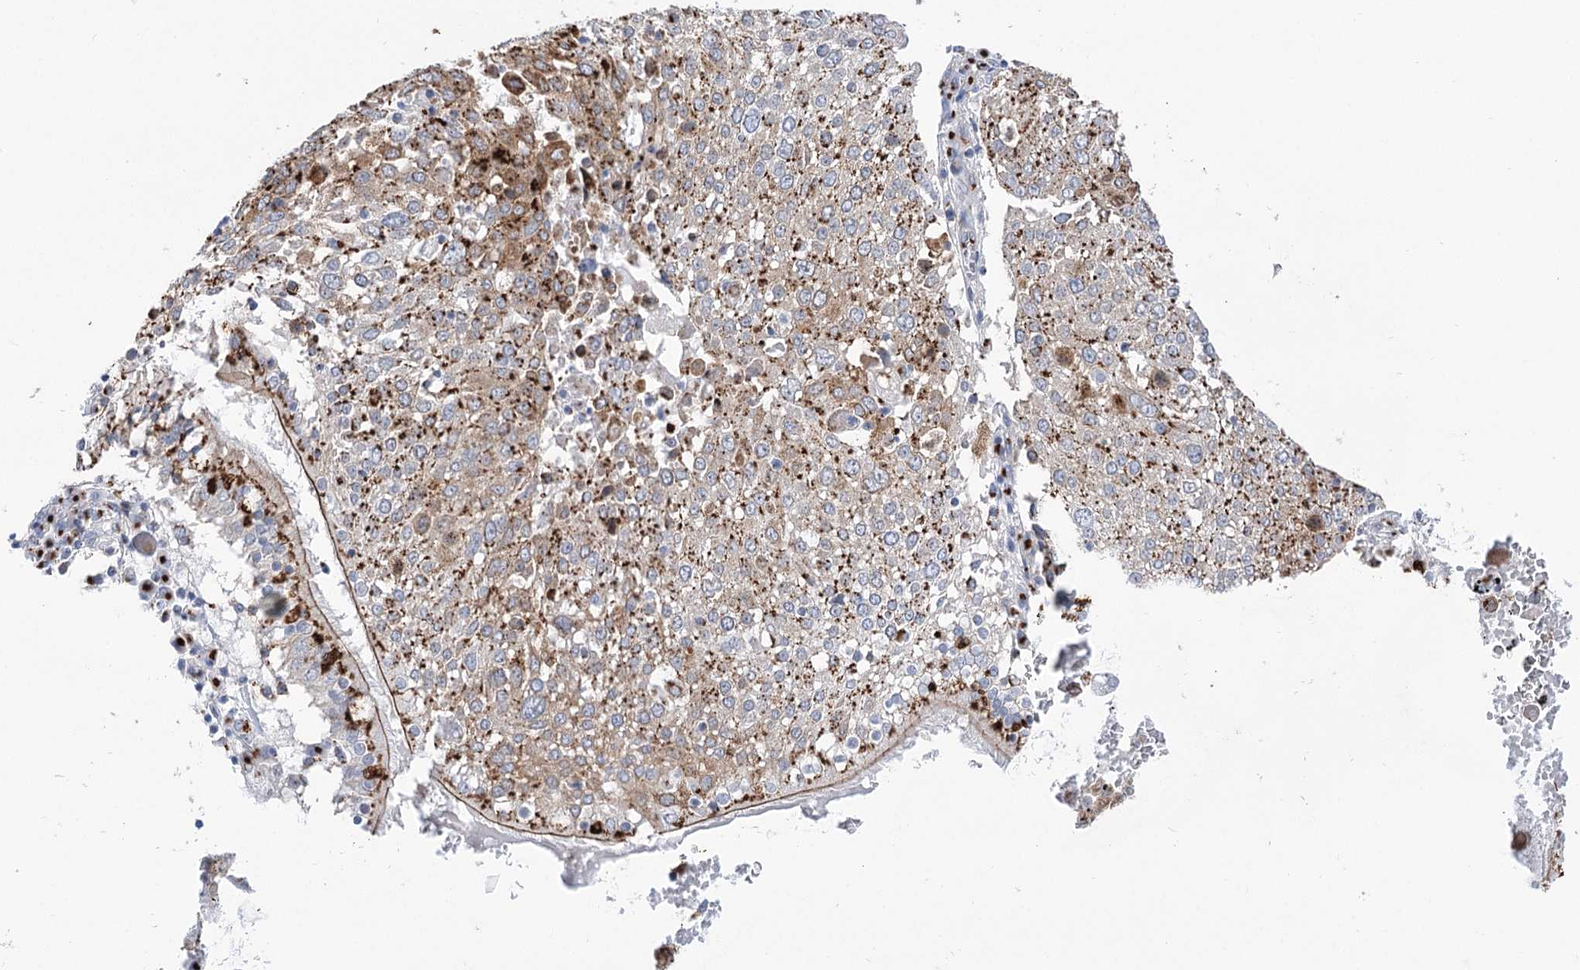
{"staining": {"intensity": "moderate", "quantity": ">75%", "location": "cytoplasmic/membranous"}, "tissue": "lung cancer", "cell_type": "Tumor cells", "image_type": "cancer", "snomed": [{"axis": "morphology", "description": "Squamous cell carcinoma, NOS"}, {"axis": "topography", "description": "Lung"}], "caption": "This is an image of IHC staining of lung squamous cell carcinoma, which shows moderate positivity in the cytoplasmic/membranous of tumor cells.", "gene": "TMEM165", "patient": {"sex": "male", "age": 65}}